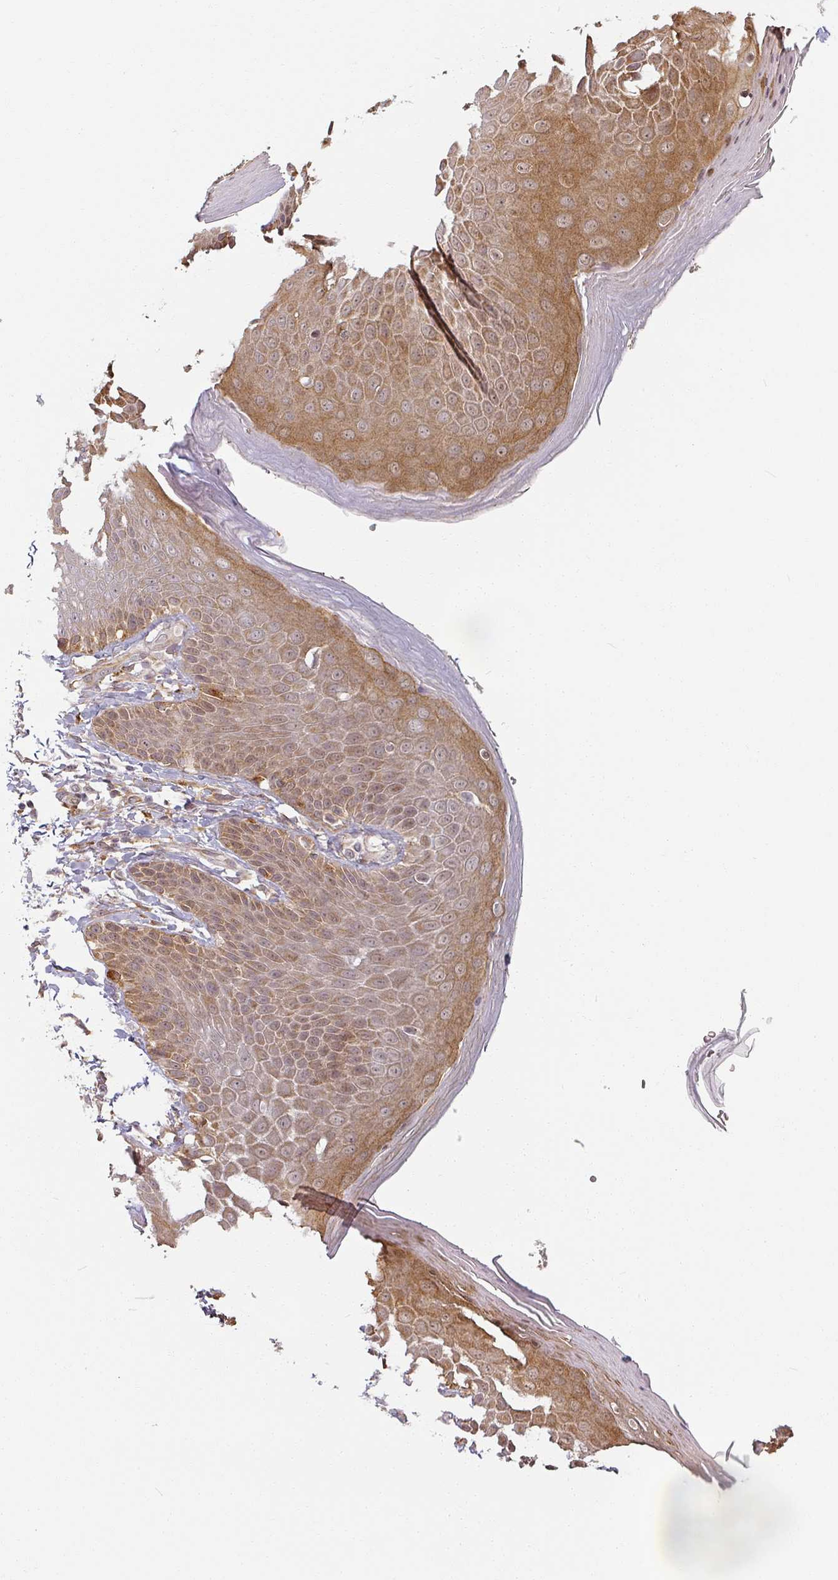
{"staining": {"intensity": "moderate", "quantity": ">75%", "location": "cytoplasmic/membranous,nuclear"}, "tissue": "skin", "cell_type": "Epidermal cells", "image_type": "normal", "snomed": [{"axis": "morphology", "description": "Normal tissue, NOS"}, {"axis": "topography", "description": "Peripheral nerve tissue"}], "caption": "IHC (DAB (3,3'-diaminobenzidine)) staining of normal human skin demonstrates moderate cytoplasmic/membranous,nuclear protein staining in approximately >75% of epidermal cells.", "gene": "MED19", "patient": {"sex": "male", "age": 51}}